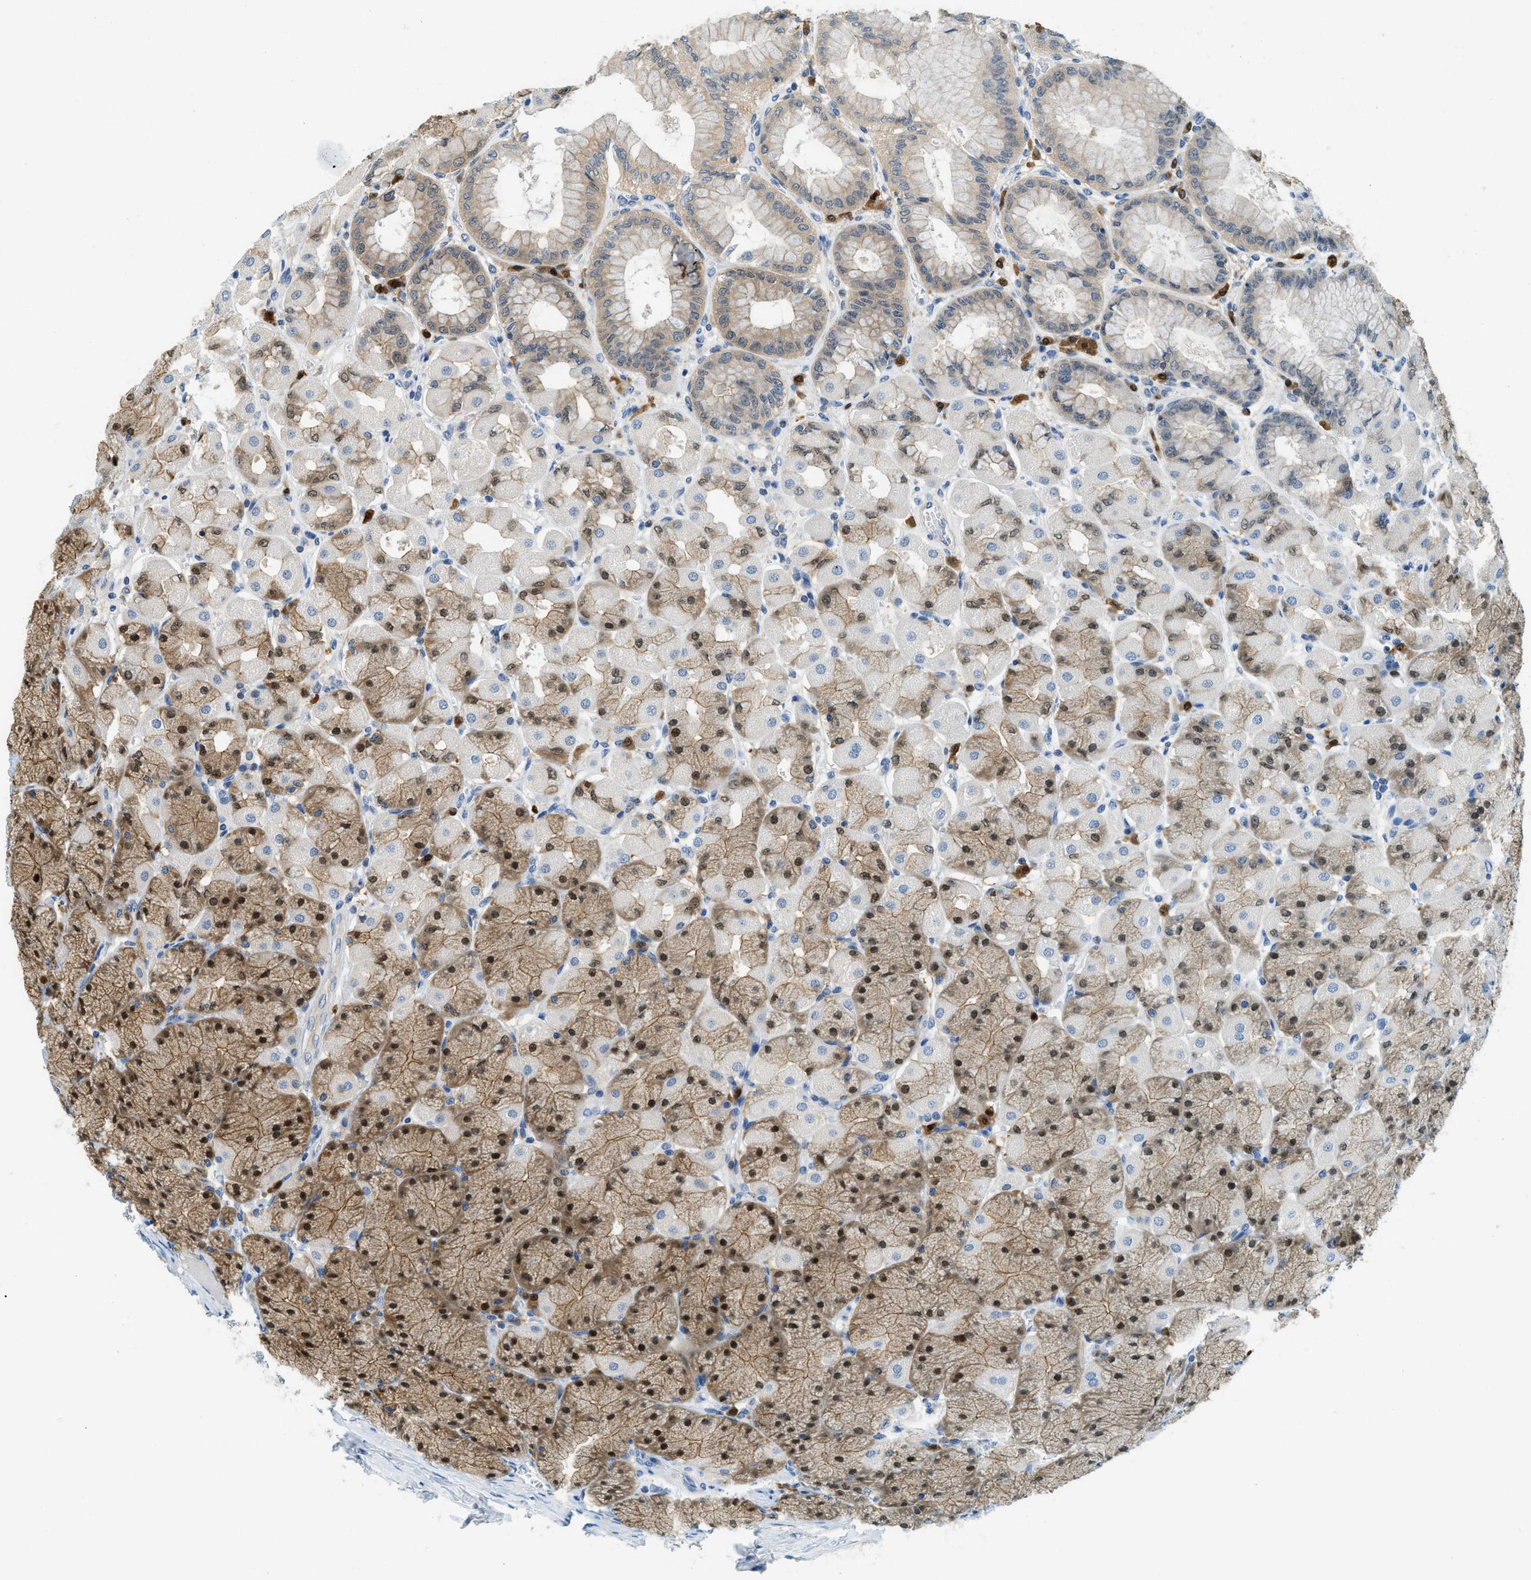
{"staining": {"intensity": "moderate", "quantity": "25%-75%", "location": "cytoplasmic/membranous,nuclear"}, "tissue": "stomach", "cell_type": "Glandular cells", "image_type": "normal", "snomed": [{"axis": "morphology", "description": "Normal tissue, NOS"}, {"axis": "topography", "description": "Stomach, upper"}], "caption": "Immunohistochemical staining of unremarkable human stomach demonstrates medium levels of moderate cytoplasmic/membranous,nuclear expression in about 25%-75% of glandular cells. Ihc stains the protein of interest in brown and the nuclei are stained blue.", "gene": "GMPPB", "patient": {"sex": "female", "age": 56}}